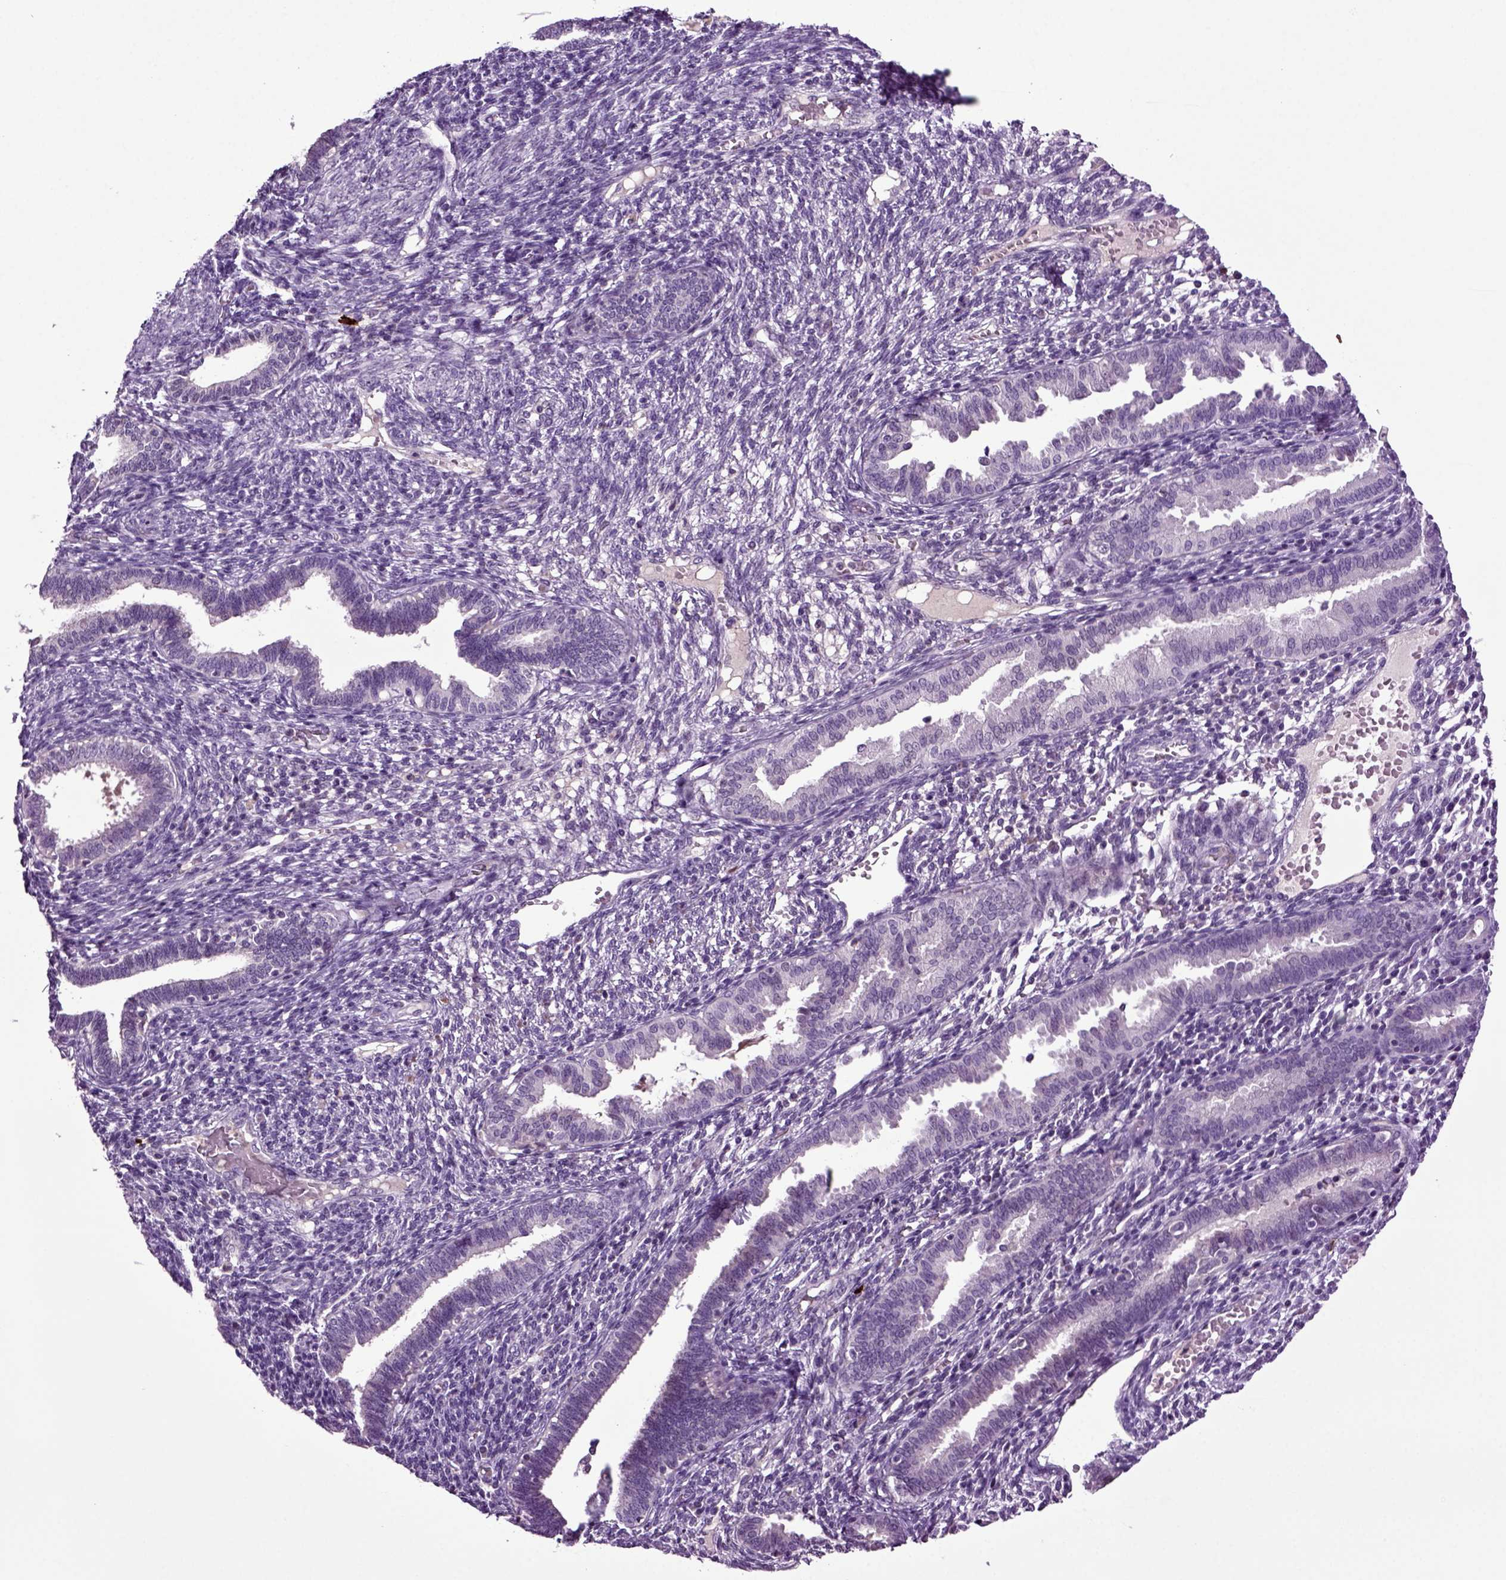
{"staining": {"intensity": "negative", "quantity": "none", "location": "none"}, "tissue": "endometrium", "cell_type": "Cells in endometrial stroma", "image_type": "normal", "snomed": [{"axis": "morphology", "description": "Normal tissue, NOS"}, {"axis": "topography", "description": "Endometrium"}], "caption": "Immunohistochemistry of benign human endometrium demonstrates no expression in cells in endometrial stroma.", "gene": "FGF11", "patient": {"sex": "female", "age": 42}}